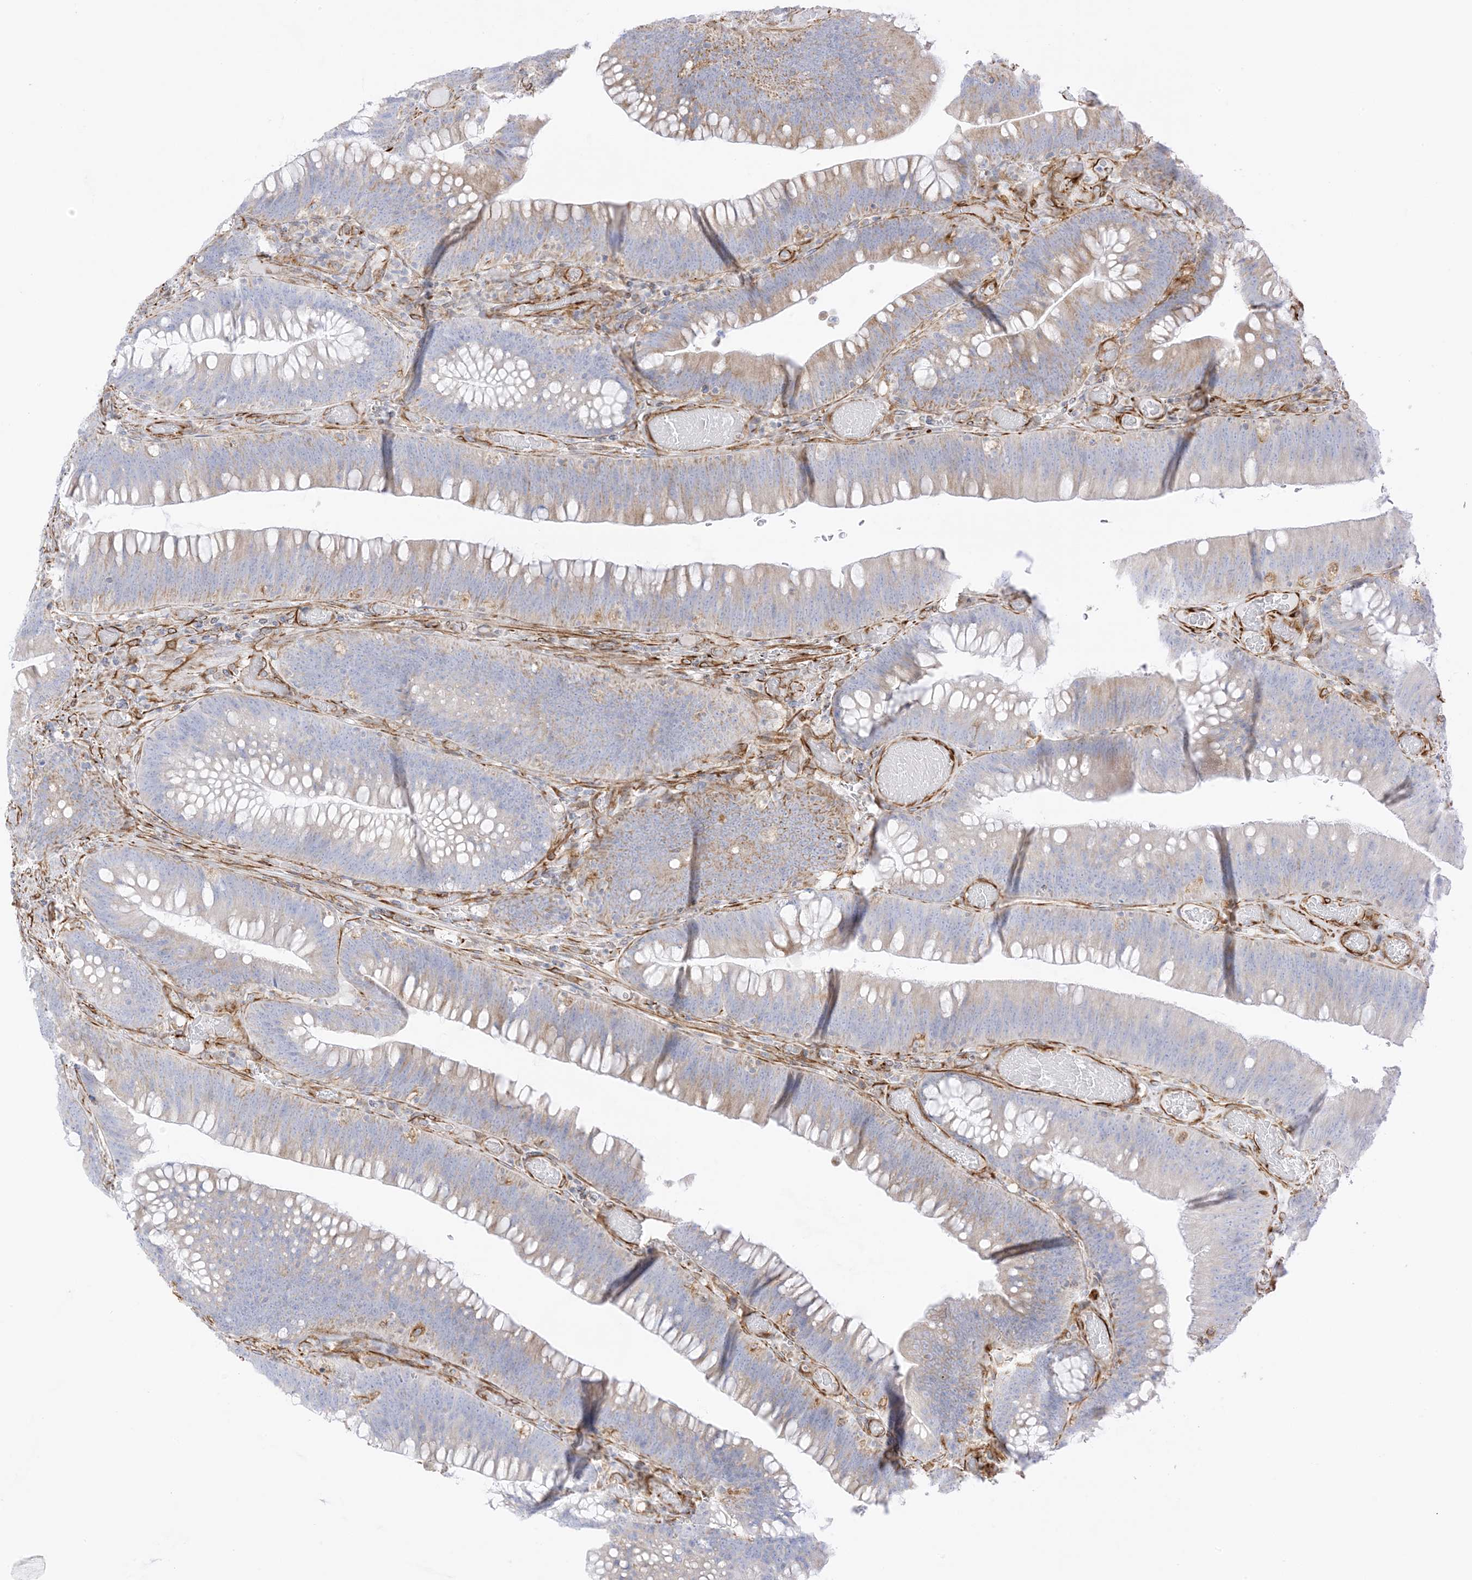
{"staining": {"intensity": "weak", "quantity": "25%-75%", "location": "cytoplasmic/membranous"}, "tissue": "colorectal cancer", "cell_type": "Tumor cells", "image_type": "cancer", "snomed": [{"axis": "morphology", "description": "Normal tissue, NOS"}, {"axis": "topography", "description": "Colon"}], "caption": "This image exhibits IHC staining of colorectal cancer, with low weak cytoplasmic/membranous expression in about 25%-75% of tumor cells.", "gene": "PID1", "patient": {"sex": "female", "age": 82}}